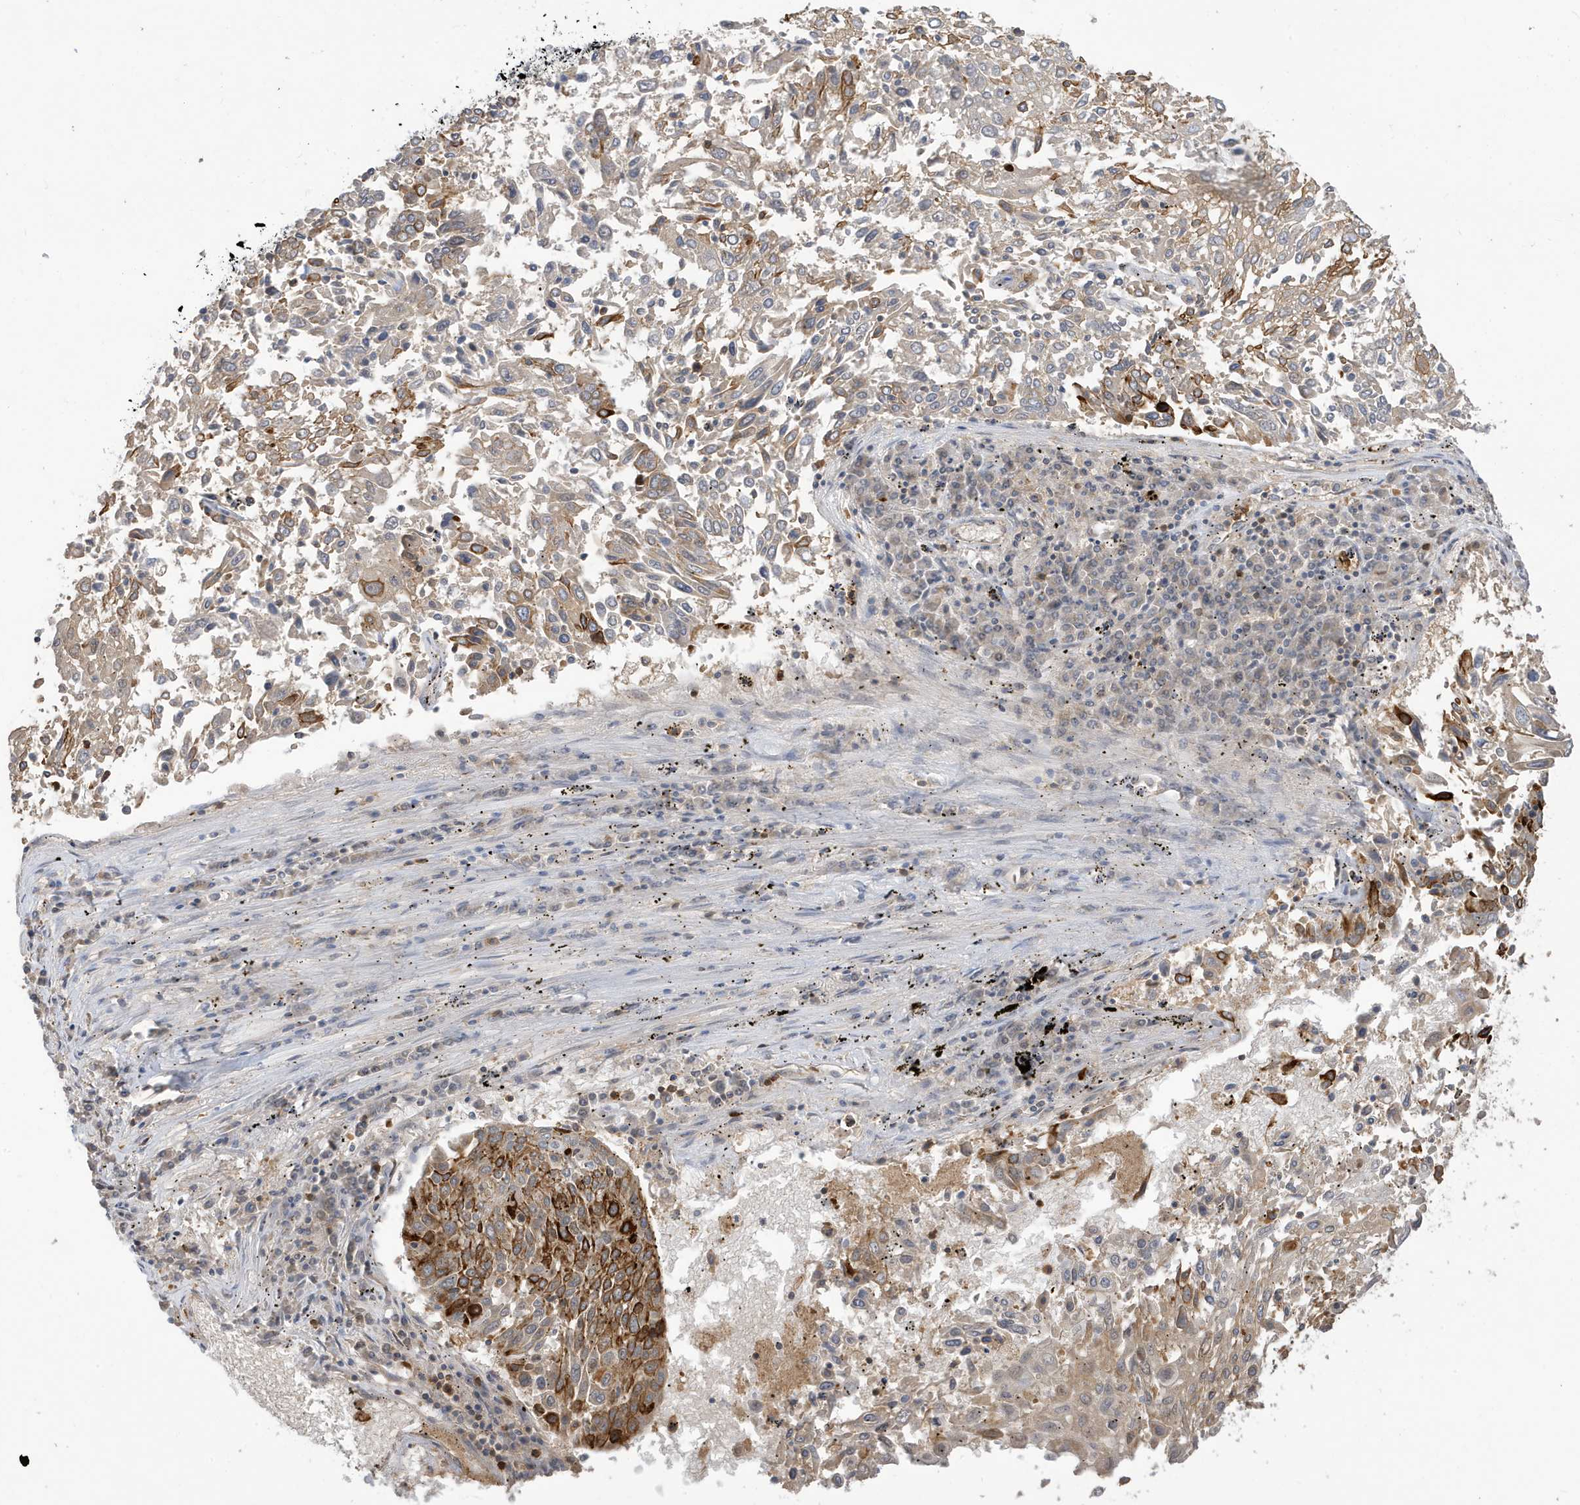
{"staining": {"intensity": "moderate", "quantity": "<25%", "location": "cytoplasmic/membranous"}, "tissue": "lung cancer", "cell_type": "Tumor cells", "image_type": "cancer", "snomed": [{"axis": "morphology", "description": "Squamous cell carcinoma, NOS"}, {"axis": "topography", "description": "Lung"}], "caption": "IHC (DAB (3,3'-diaminobenzidine)) staining of human lung cancer demonstrates moderate cytoplasmic/membranous protein positivity in about <25% of tumor cells.", "gene": "TAB3", "patient": {"sex": "male", "age": 65}}